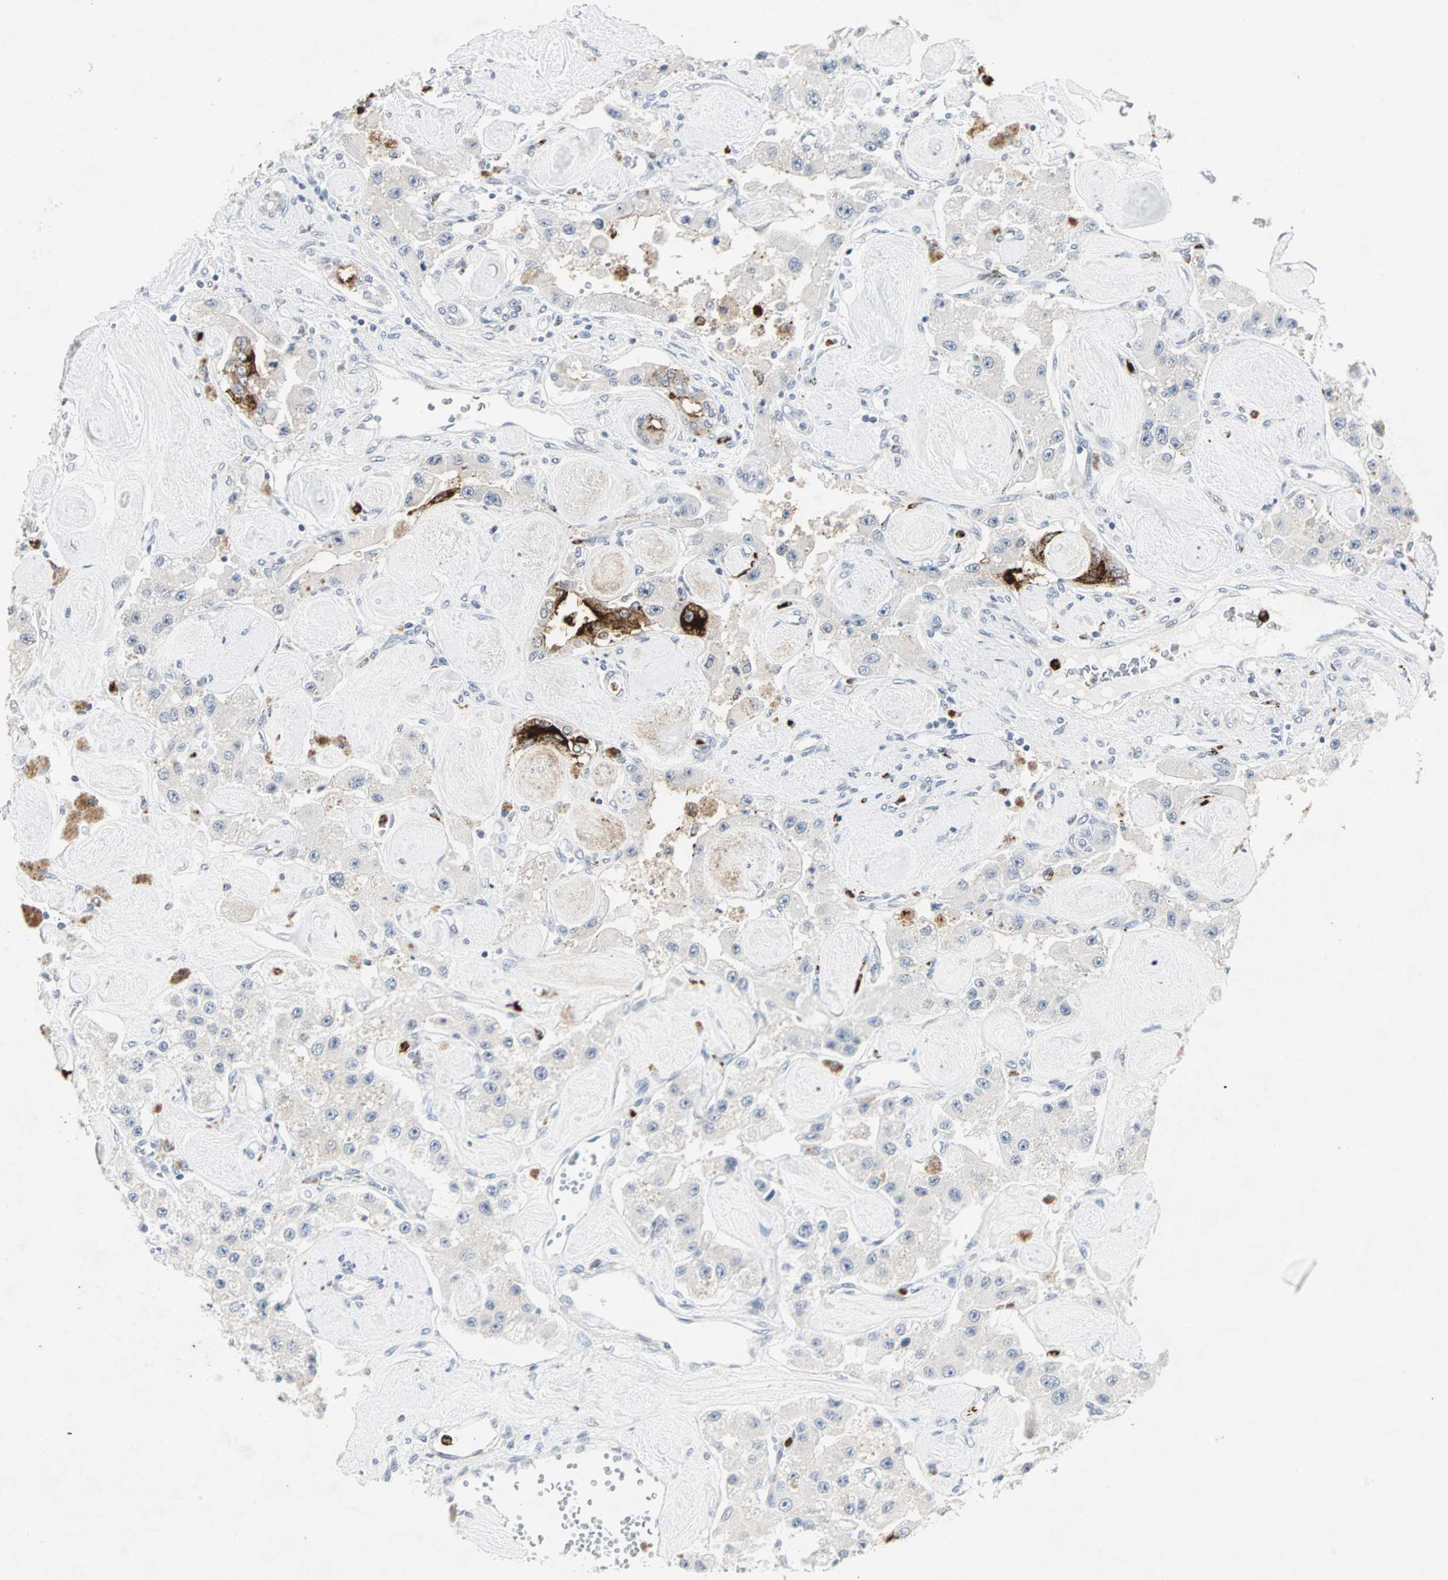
{"staining": {"intensity": "negative", "quantity": "none", "location": "none"}, "tissue": "carcinoid", "cell_type": "Tumor cells", "image_type": "cancer", "snomed": [{"axis": "morphology", "description": "Carcinoid, malignant, NOS"}, {"axis": "topography", "description": "Pancreas"}], "caption": "Human malignant carcinoid stained for a protein using IHC exhibits no positivity in tumor cells.", "gene": "CEACAM6", "patient": {"sex": "male", "age": 41}}